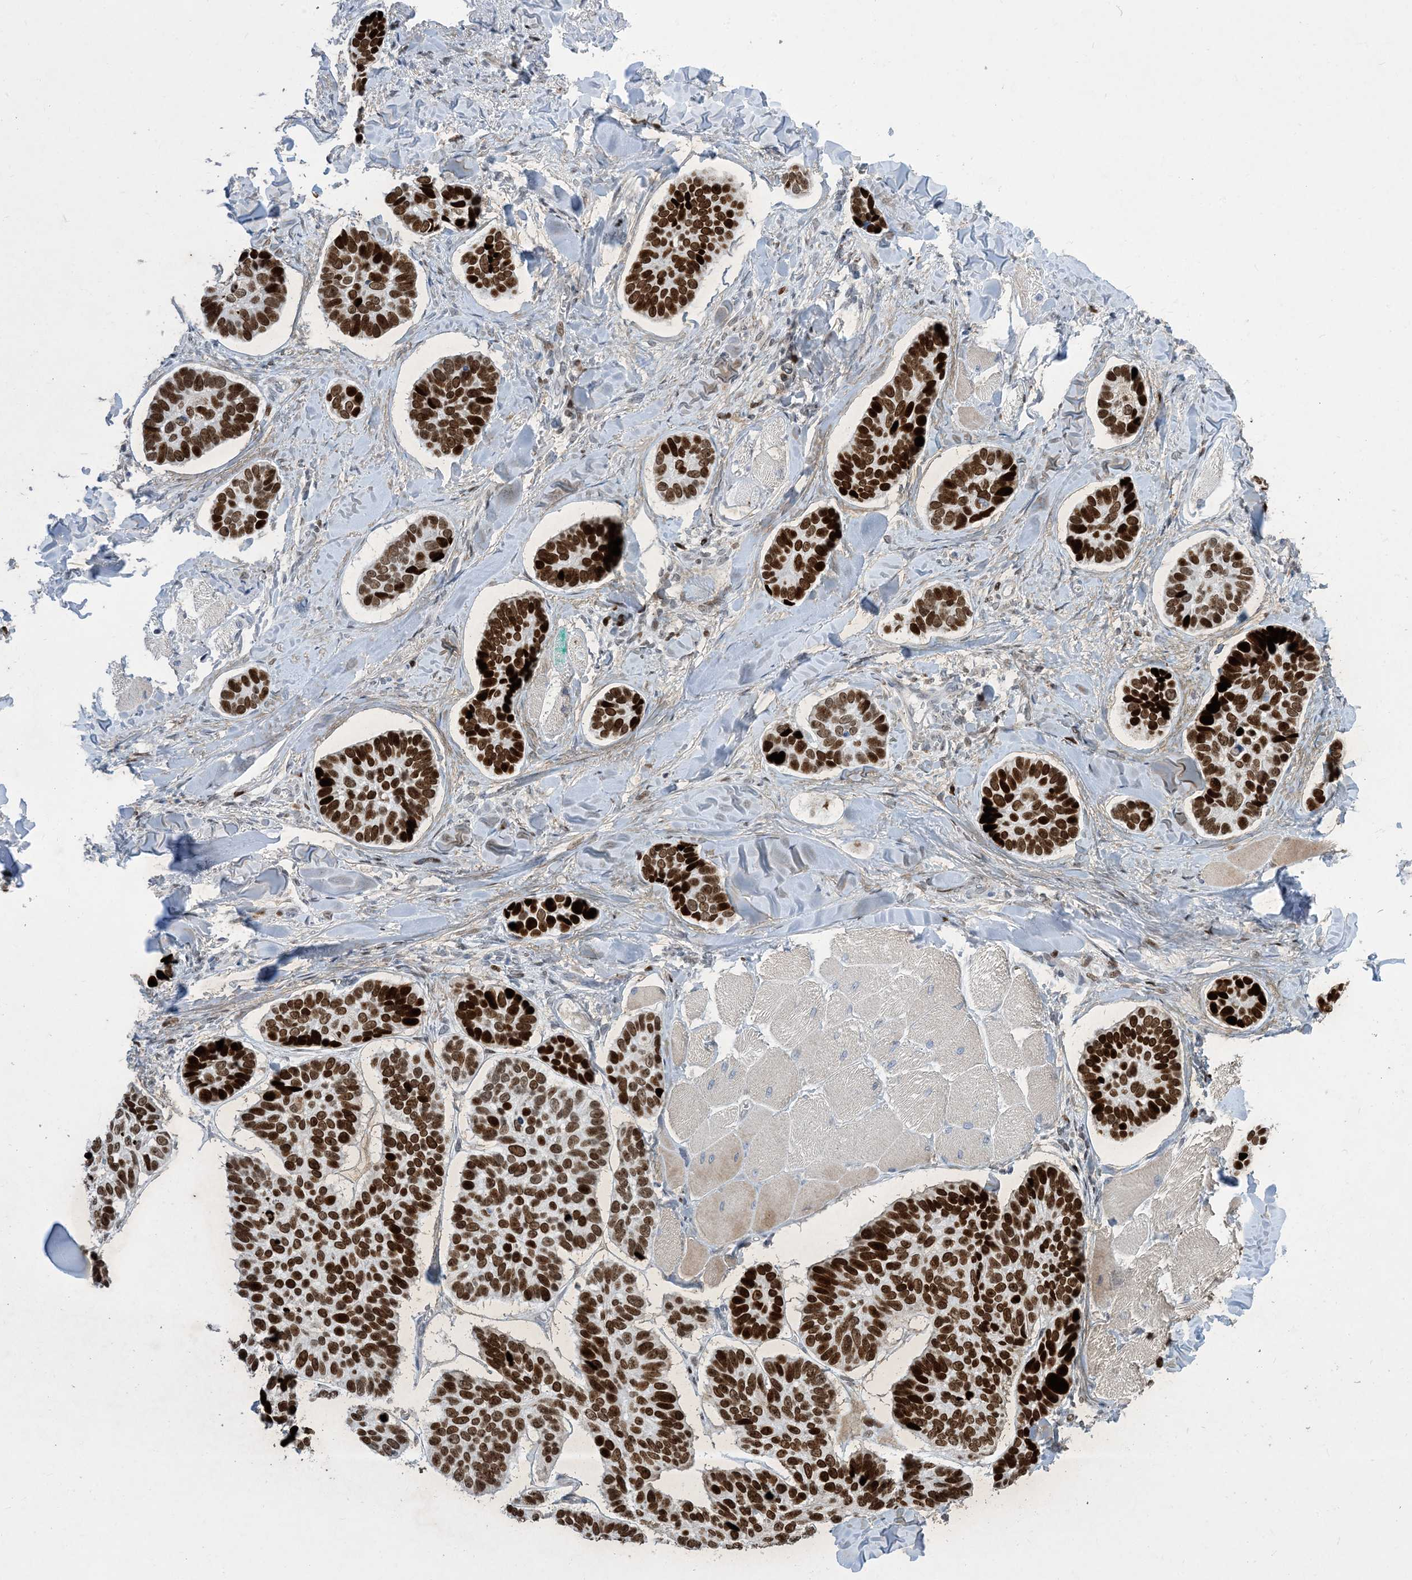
{"staining": {"intensity": "strong", "quantity": ">75%", "location": "nuclear"}, "tissue": "skin cancer", "cell_type": "Tumor cells", "image_type": "cancer", "snomed": [{"axis": "morphology", "description": "Basal cell carcinoma"}, {"axis": "topography", "description": "Skin"}], "caption": "Immunohistochemistry (DAB) staining of human skin cancer (basal cell carcinoma) displays strong nuclear protein positivity in approximately >75% of tumor cells.", "gene": "SLC25A53", "patient": {"sex": "male", "age": 62}}